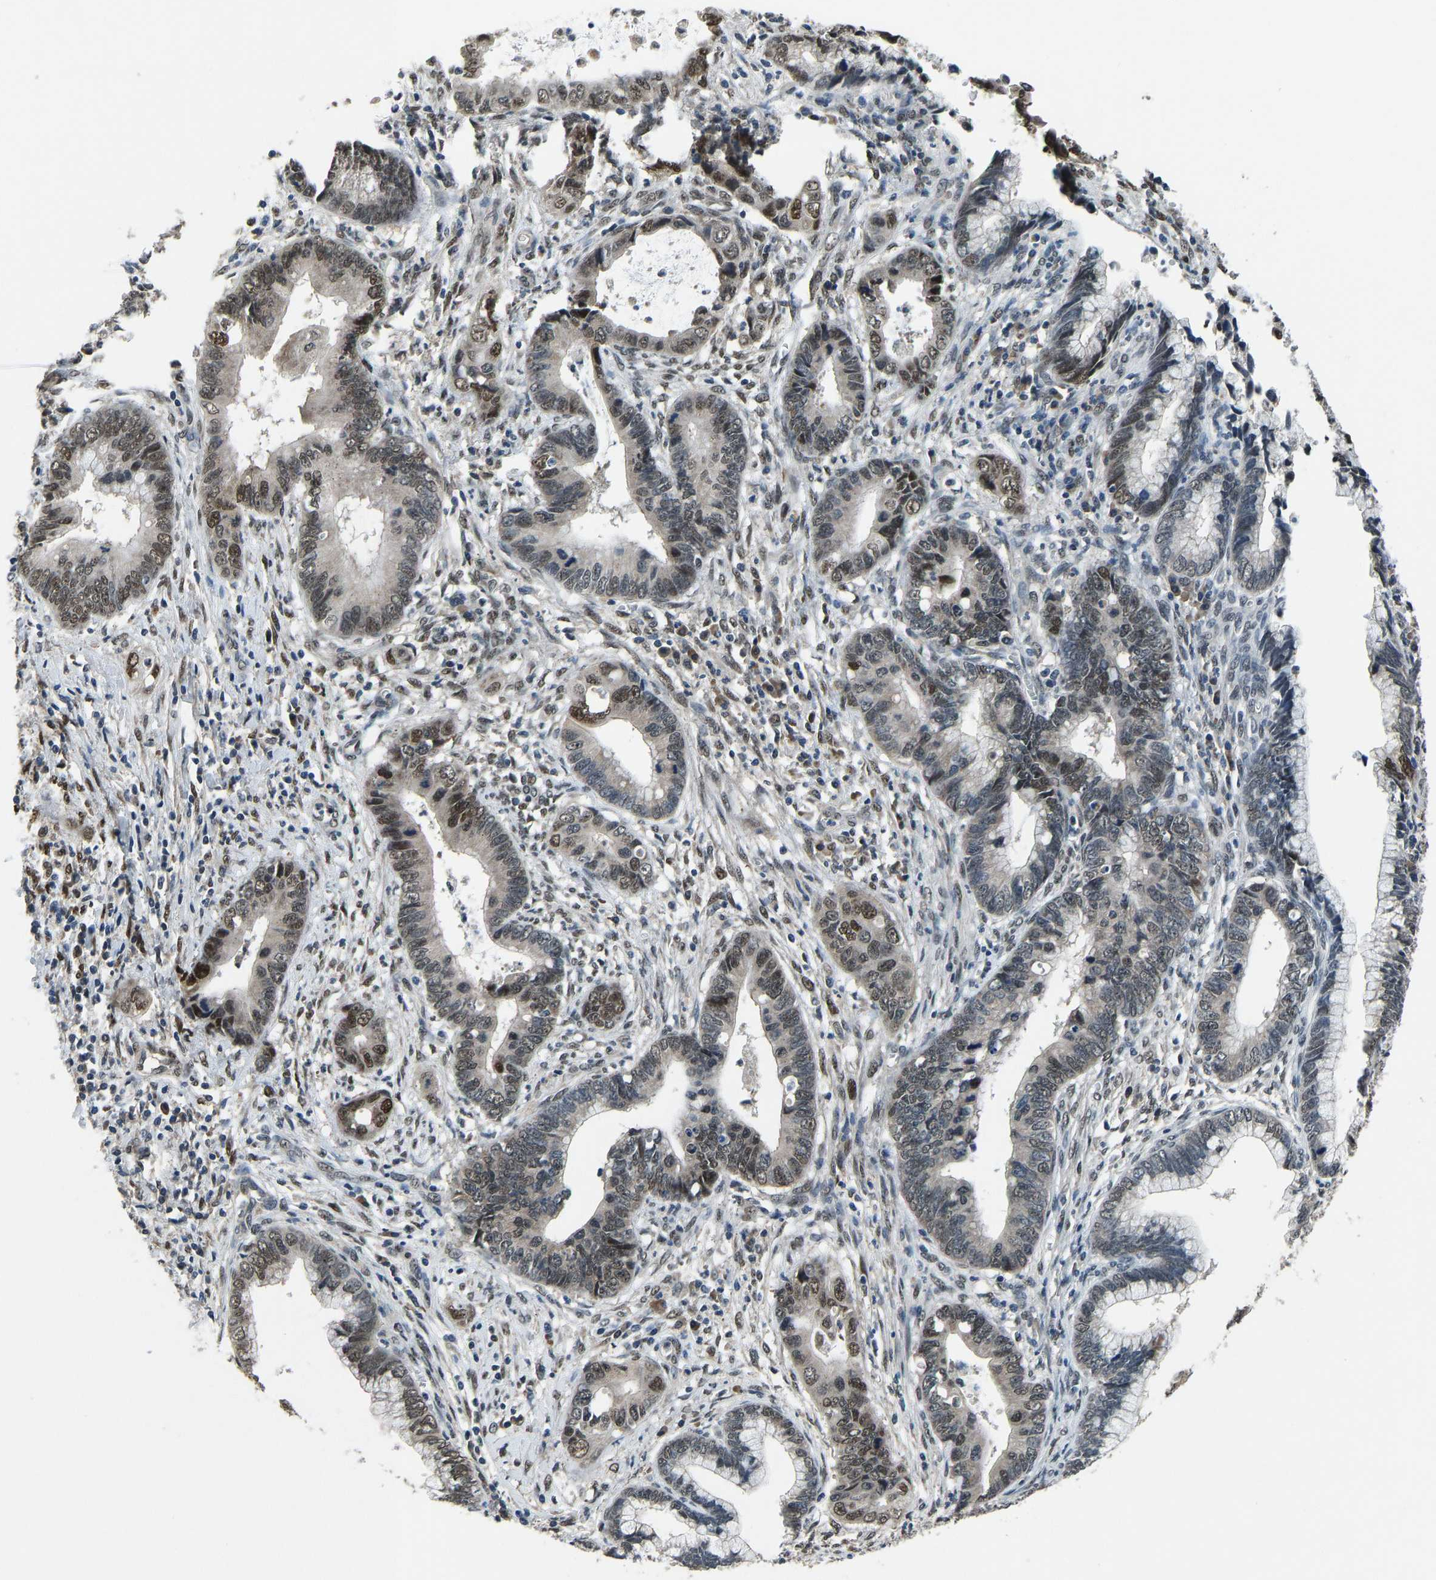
{"staining": {"intensity": "moderate", "quantity": "<25%", "location": "nuclear"}, "tissue": "cervical cancer", "cell_type": "Tumor cells", "image_type": "cancer", "snomed": [{"axis": "morphology", "description": "Adenocarcinoma, NOS"}, {"axis": "topography", "description": "Cervix"}], "caption": "Immunohistochemistry (IHC) of cervical cancer reveals low levels of moderate nuclear expression in about <25% of tumor cells.", "gene": "FOS", "patient": {"sex": "female", "age": 44}}